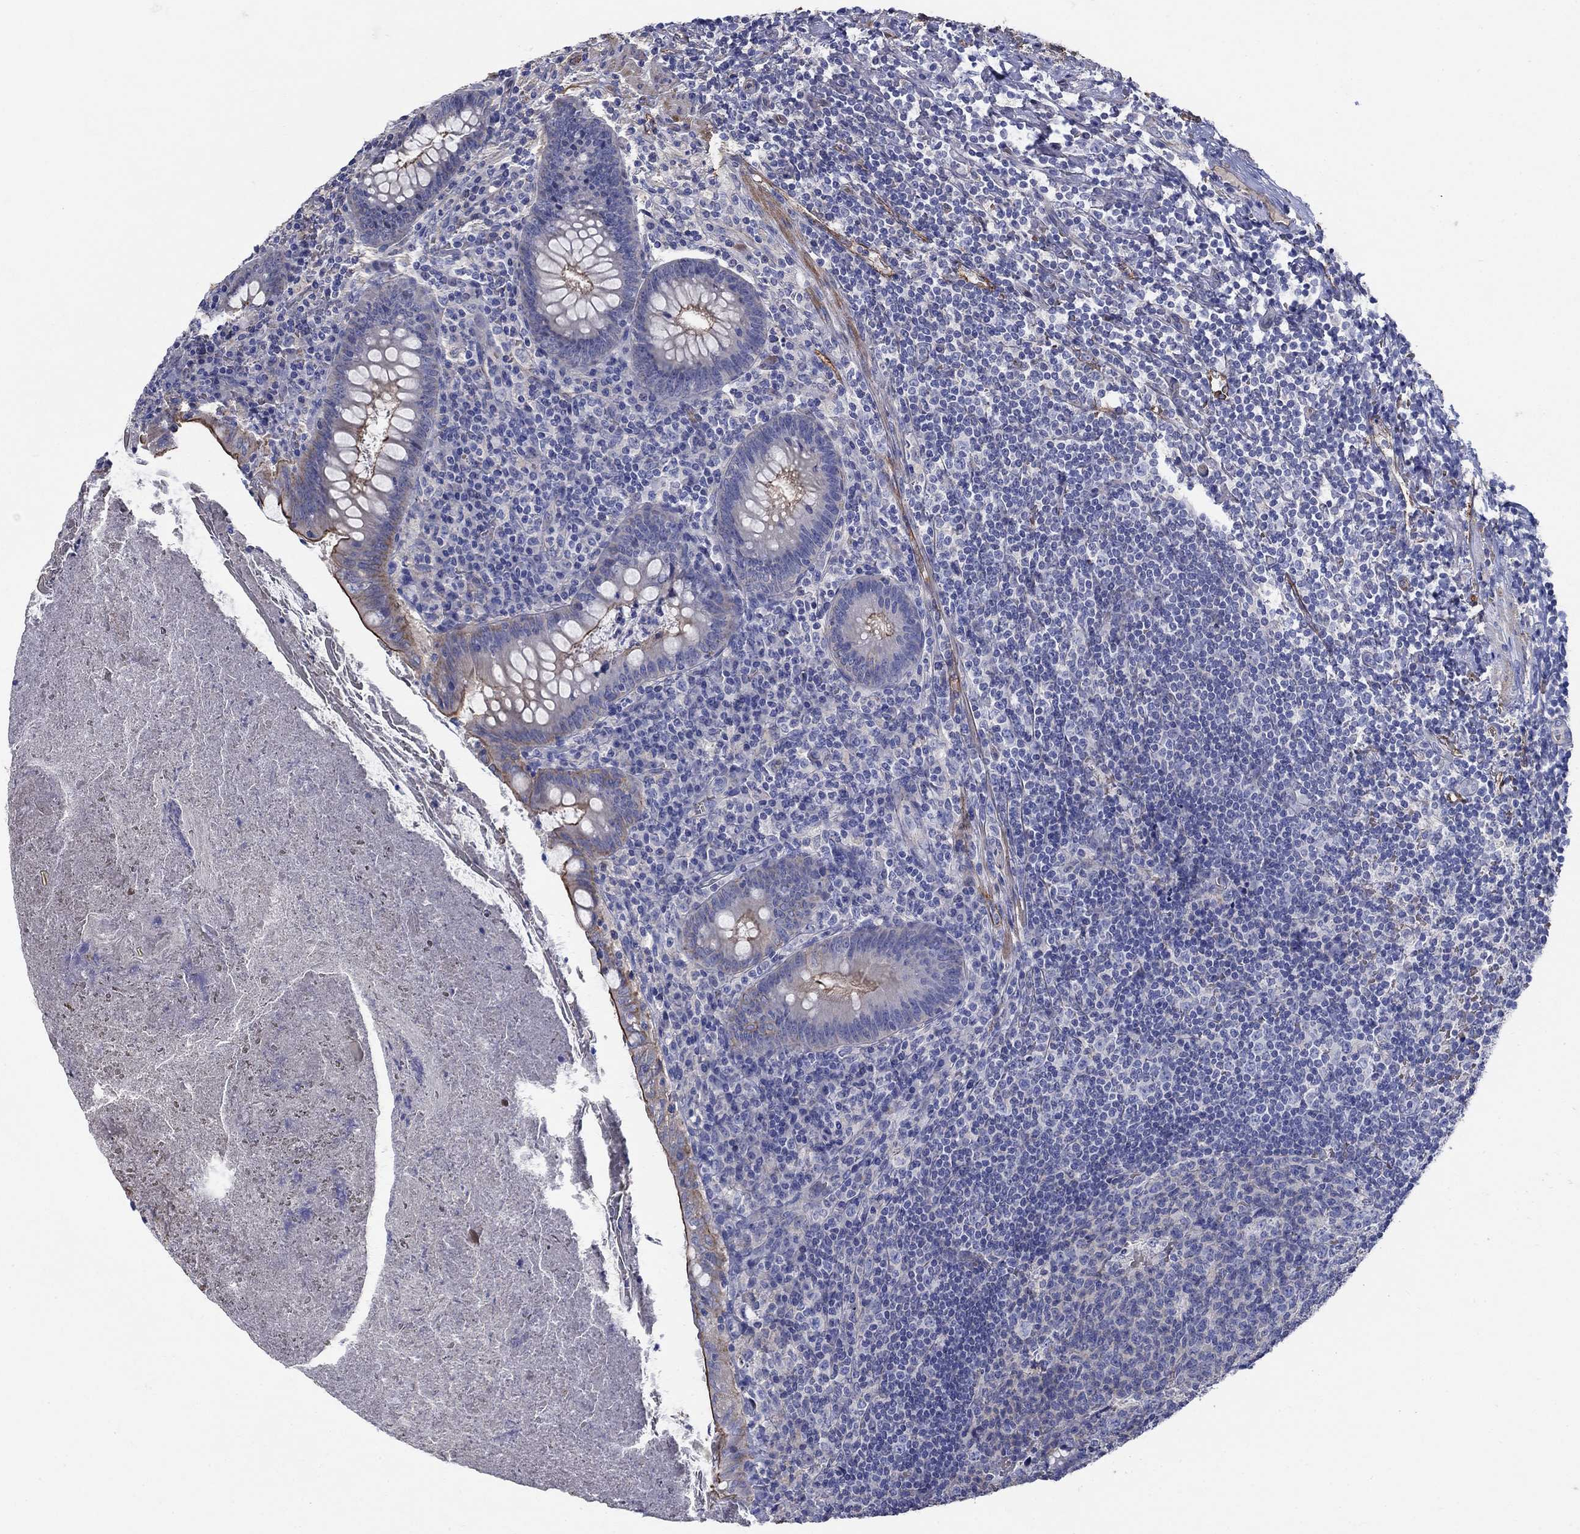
{"staining": {"intensity": "strong", "quantity": "25%-75%", "location": "cytoplasmic/membranous"}, "tissue": "appendix", "cell_type": "Glandular cells", "image_type": "normal", "snomed": [{"axis": "morphology", "description": "Normal tissue, NOS"}, {"axis": "topography", "description": "Appendix"}], "caption": "DAB immunohistochemical staining of unremarkable appendix reveals strong cytoplasmic/membranous protein positivity in approximately 25%-75% of glandular cells.", "gene": "FLNC", "patient": {"sex": "male", "age": 47}}